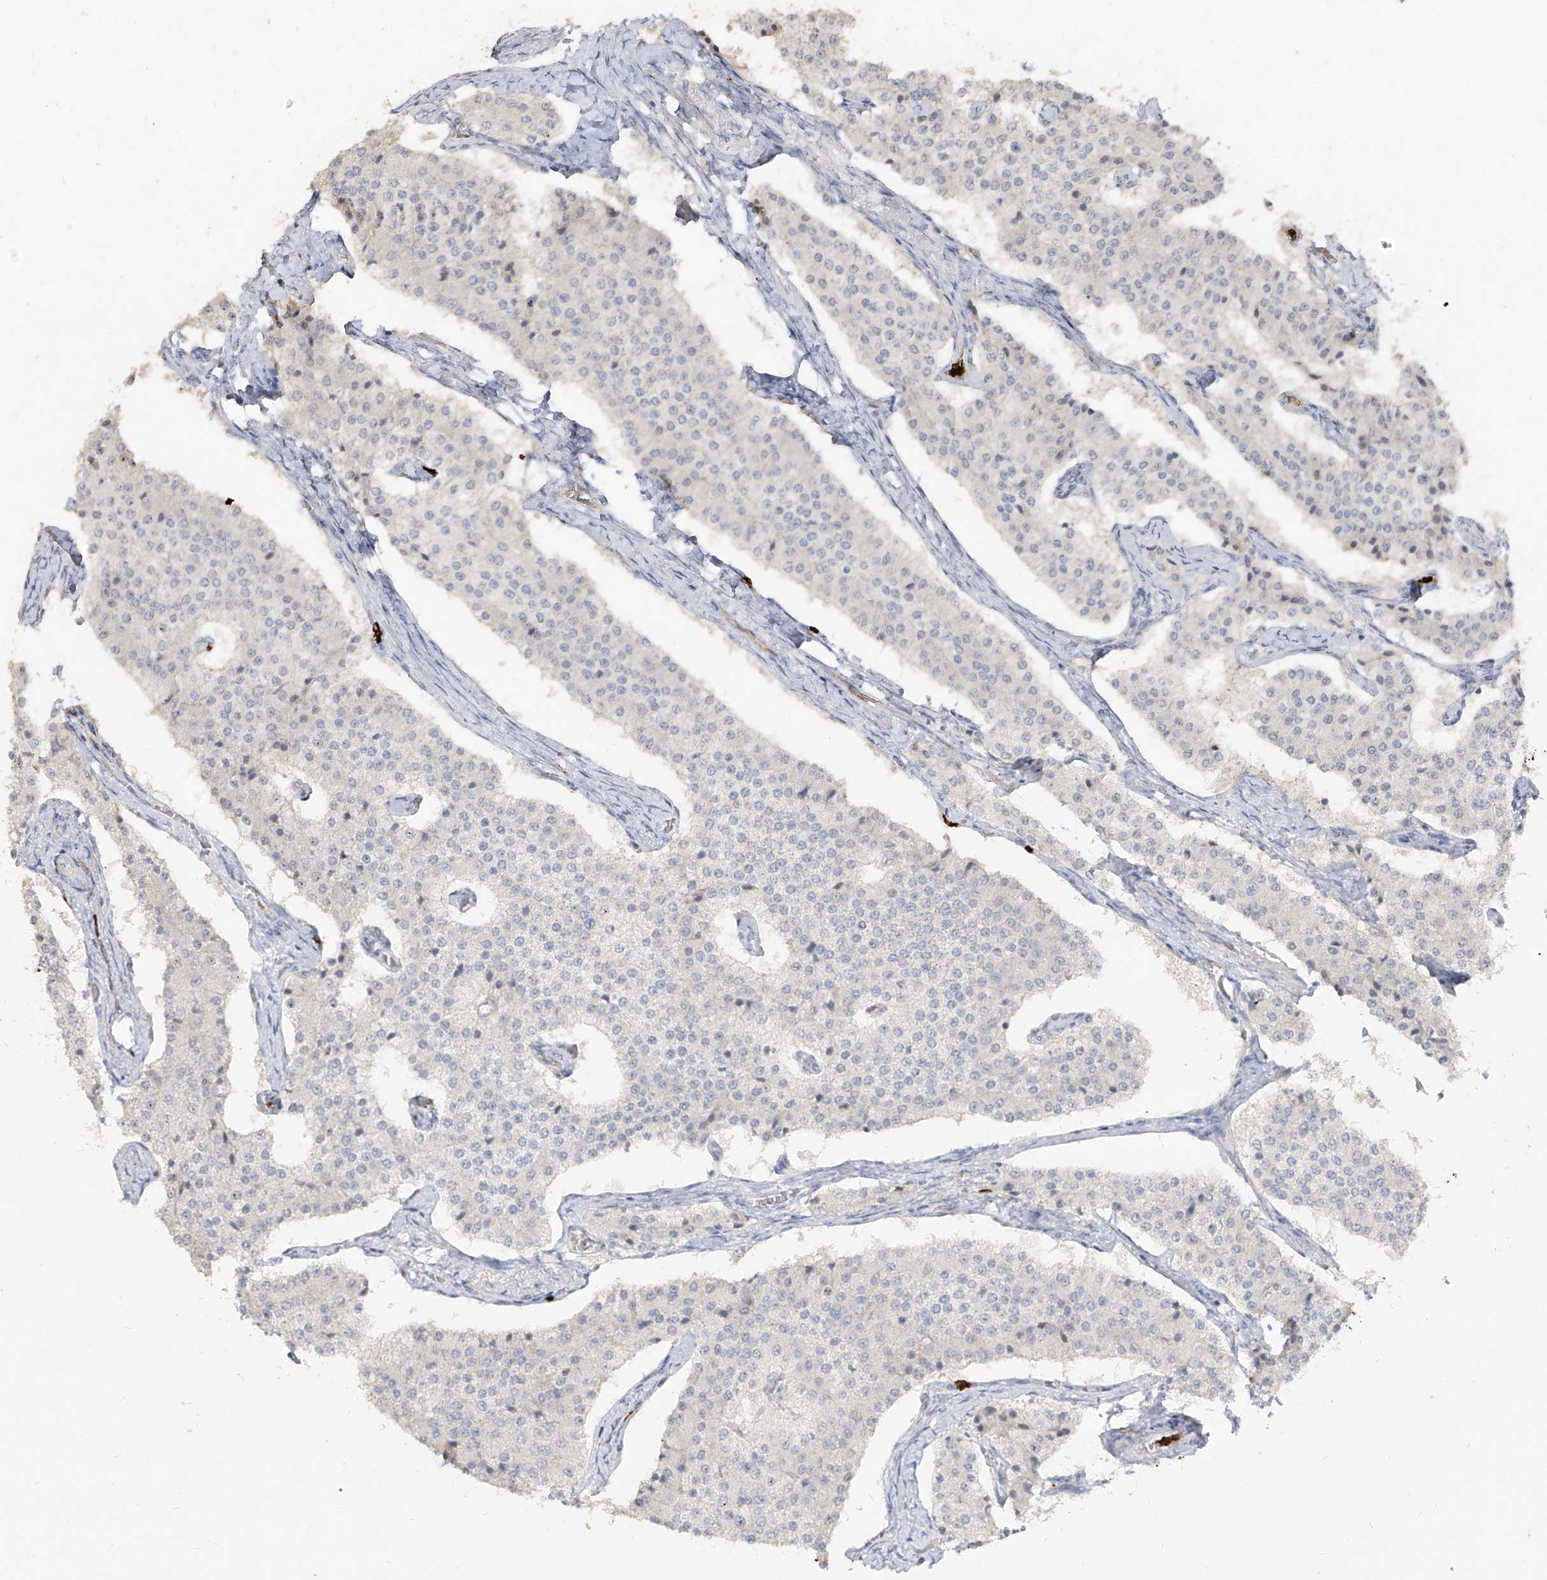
{"staining": {"intensity": "negative", "quantity": "none", "location": "none"}, "tissue": "carcinoid", "cell_type": "Tumor cells", "image_type": "cancer", "snomed": [{"axis": "morphology", "description": "Carcinoid, malignant, NOS"}, {"axis": "topography", "description": "Colon"}], "caption": "The image reveals no staining of tumor cells in carcinoid.", "gene": "ZNF227", "patient": {"sex": "female", "age": 52}}